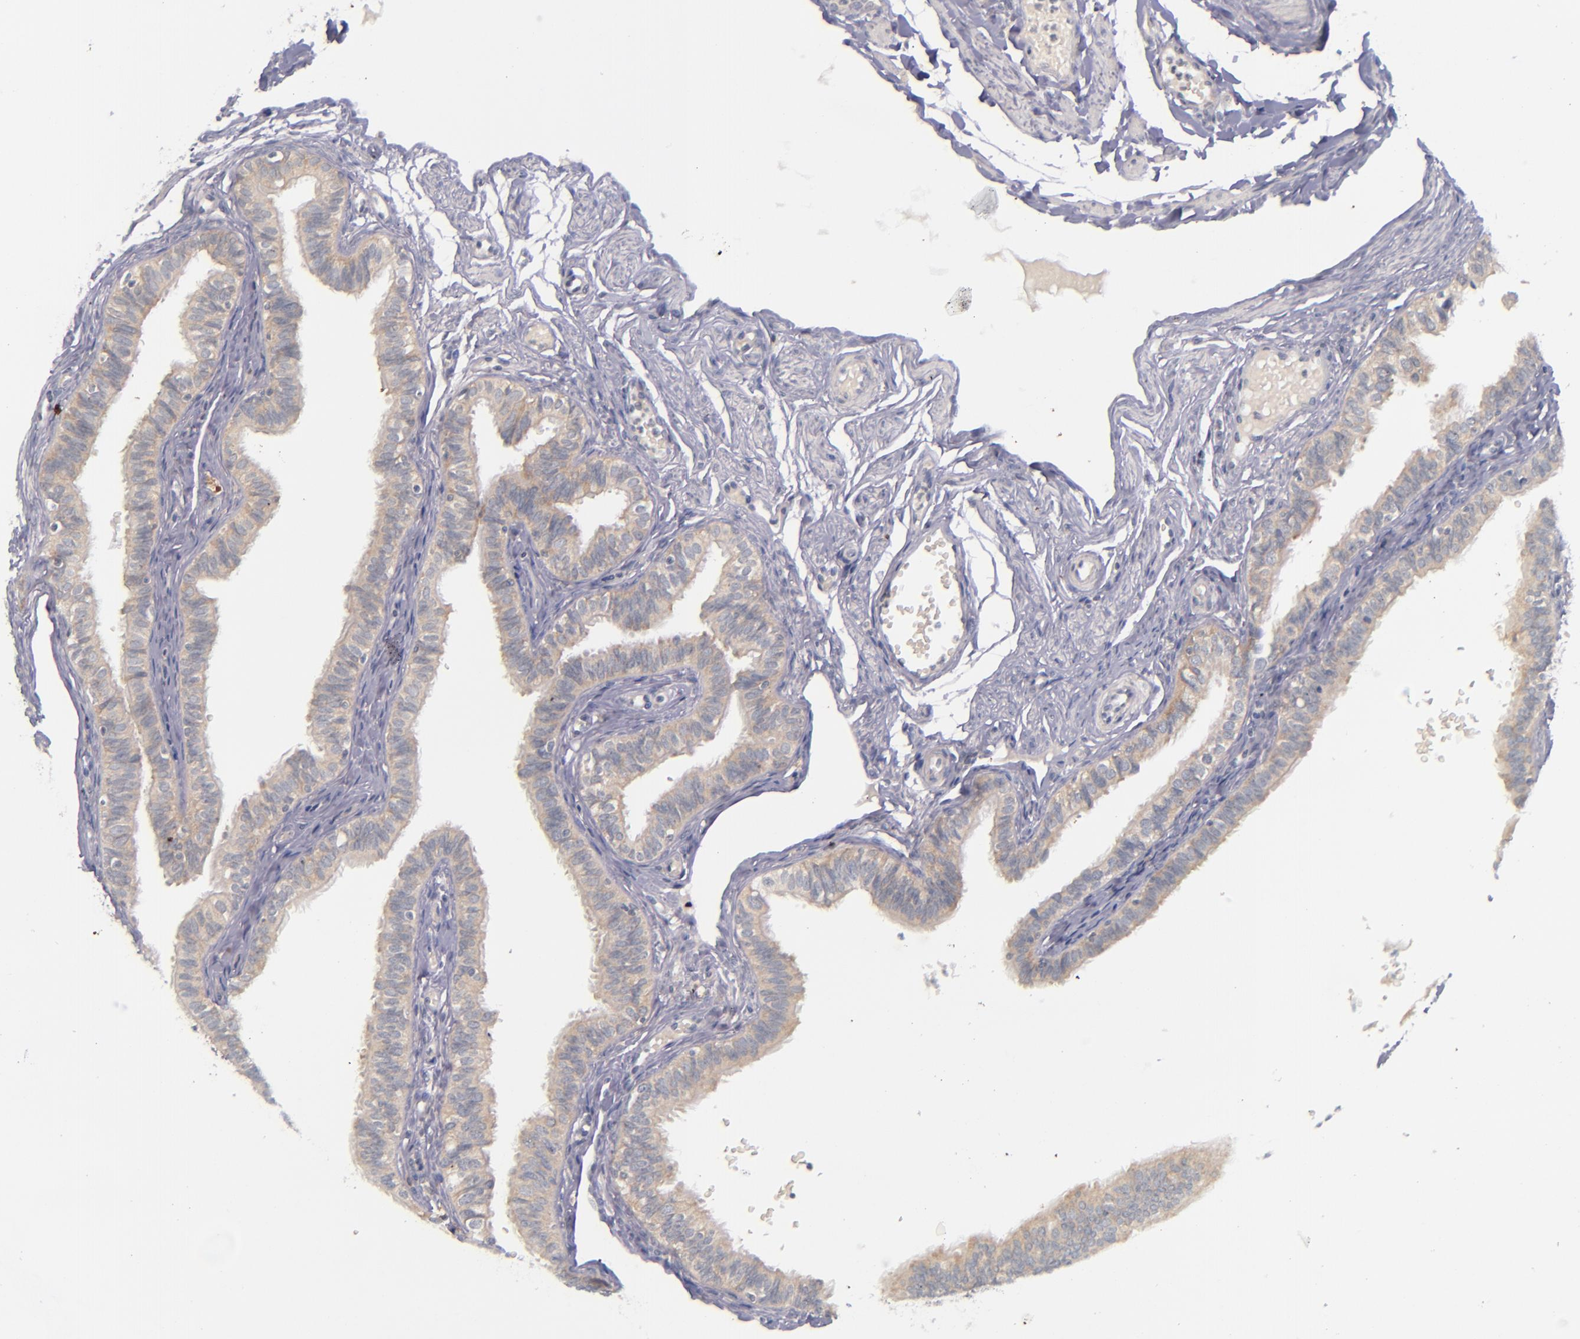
{"staining": {"intensity": "weak", "quantity": ">75%", "location": "cytoplasmic/membranous"}, "tissue": "fallopian tube", "cell_type": "Glandular cells", "image_type": "normal", "snomed": [{"axis": "morphology", "description": "Normal tissue, NOS"}, {"axis": "morphology", "description": "Dermoid, NOS"}, {"axis": "topography", "description": "Fallopian tube"}], "caption": "Protein staining exhibits weak cytoplasmic/membranous positivity in about >75% of glandular cells in unremarkable fallopian tube. (DAB (3,3'-diaminobenzidine) IHC with brightfield microscopy, high magnification).", "gene": "TSC2", "patient": {"sex": "female", "age": 33}}